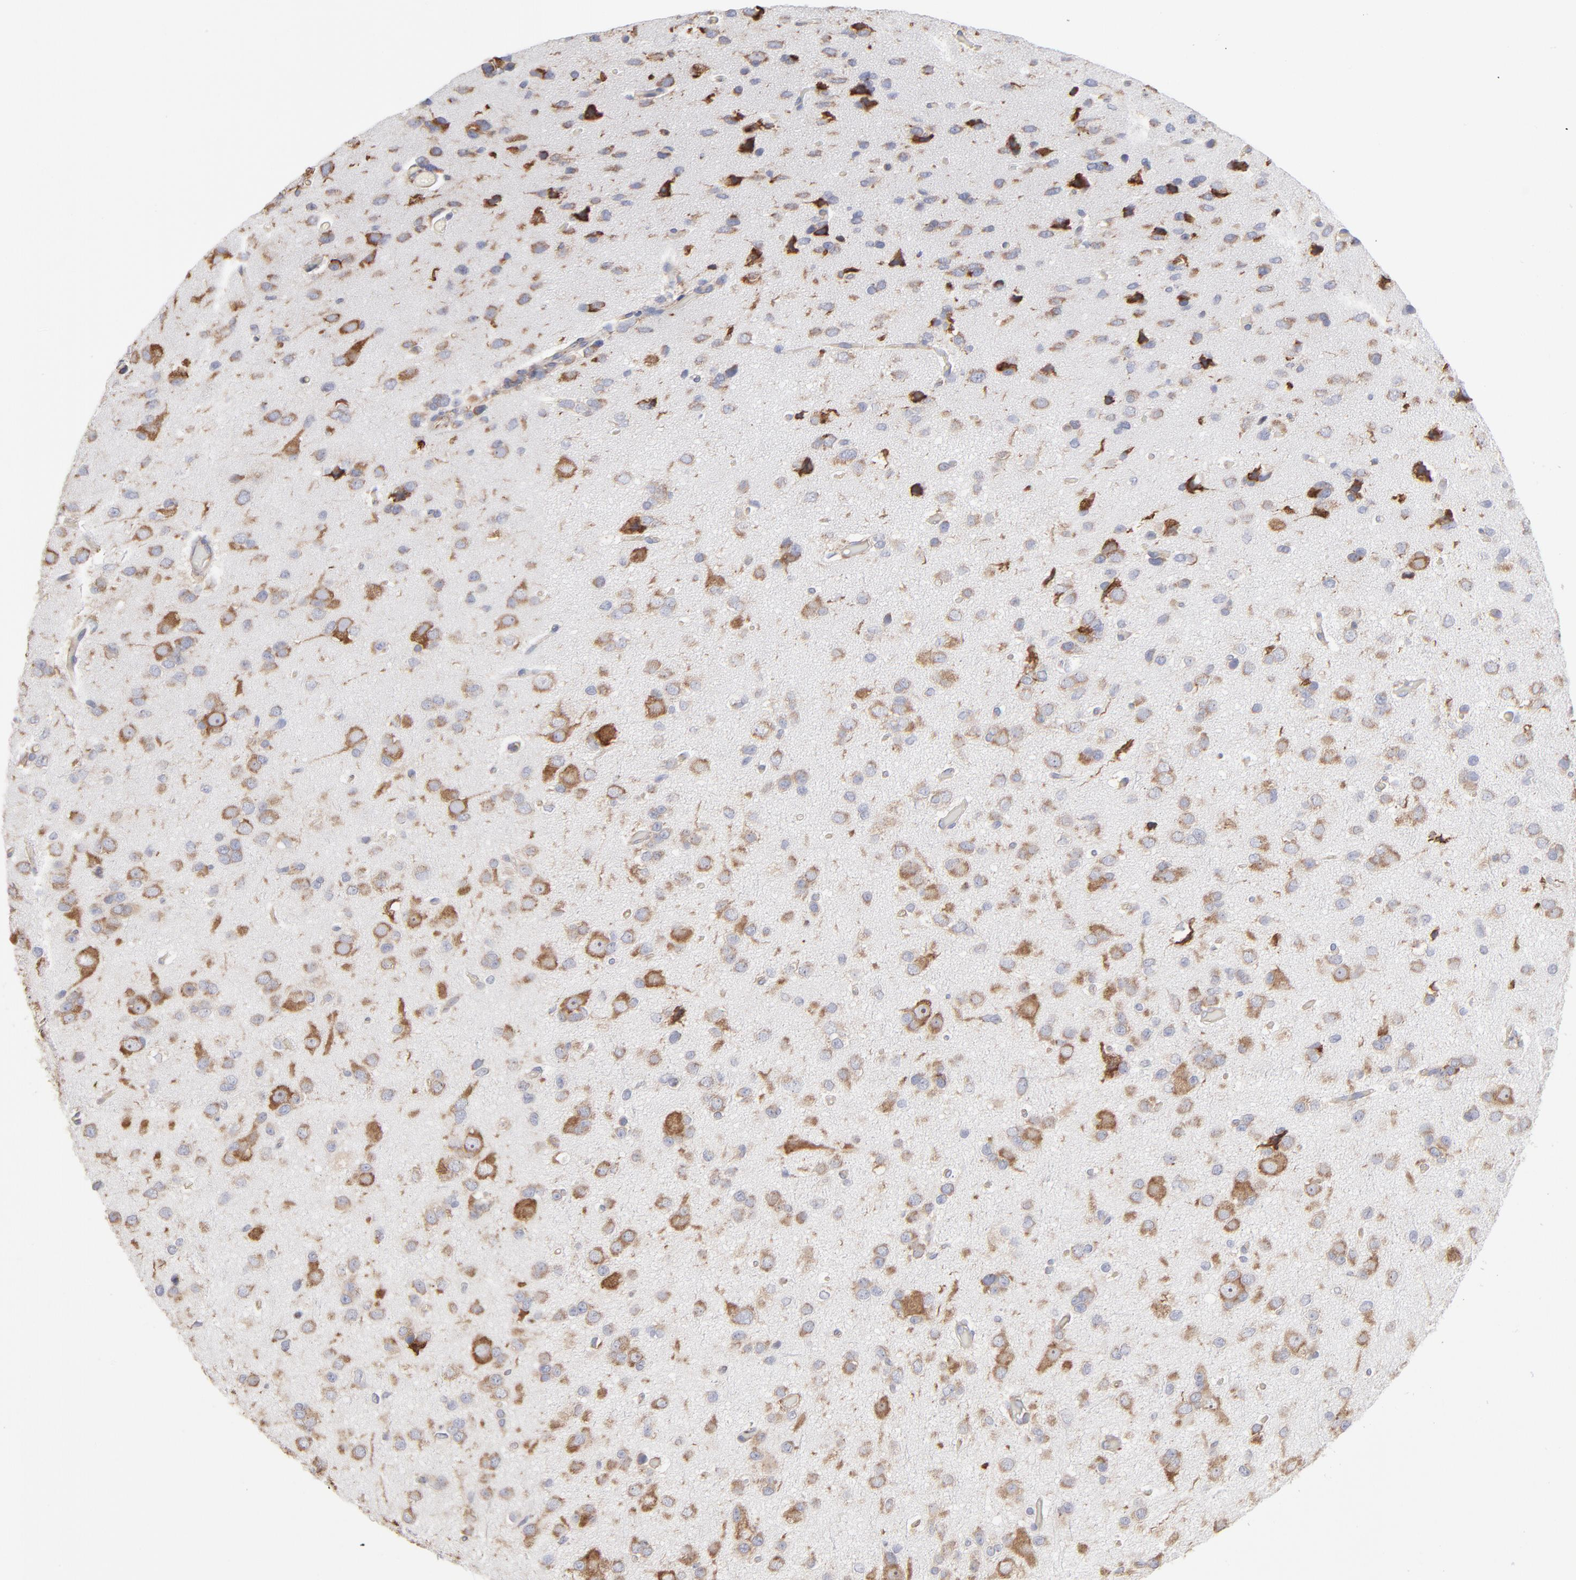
{"staining": {"intensity": "moderate", "quantity": "25%-75%", "location": "cytoplasmic/membranous"}, "tissue": "glioma", "cell_type": "Tumor cells", "image_type": "cancer", "snomed": [{"axis": "morphology", "description": "Glioma, malignant, Low grade"}, {"axis": "topography", "description": "Brain"}], "caption": "Protein analysis of glioma tissue shows moderate cytoplasmic/membranous positivity in about 25%-75% of tumor cells.", "gene": "RPL3", "patient": {"sex": "male", "age": 42}}